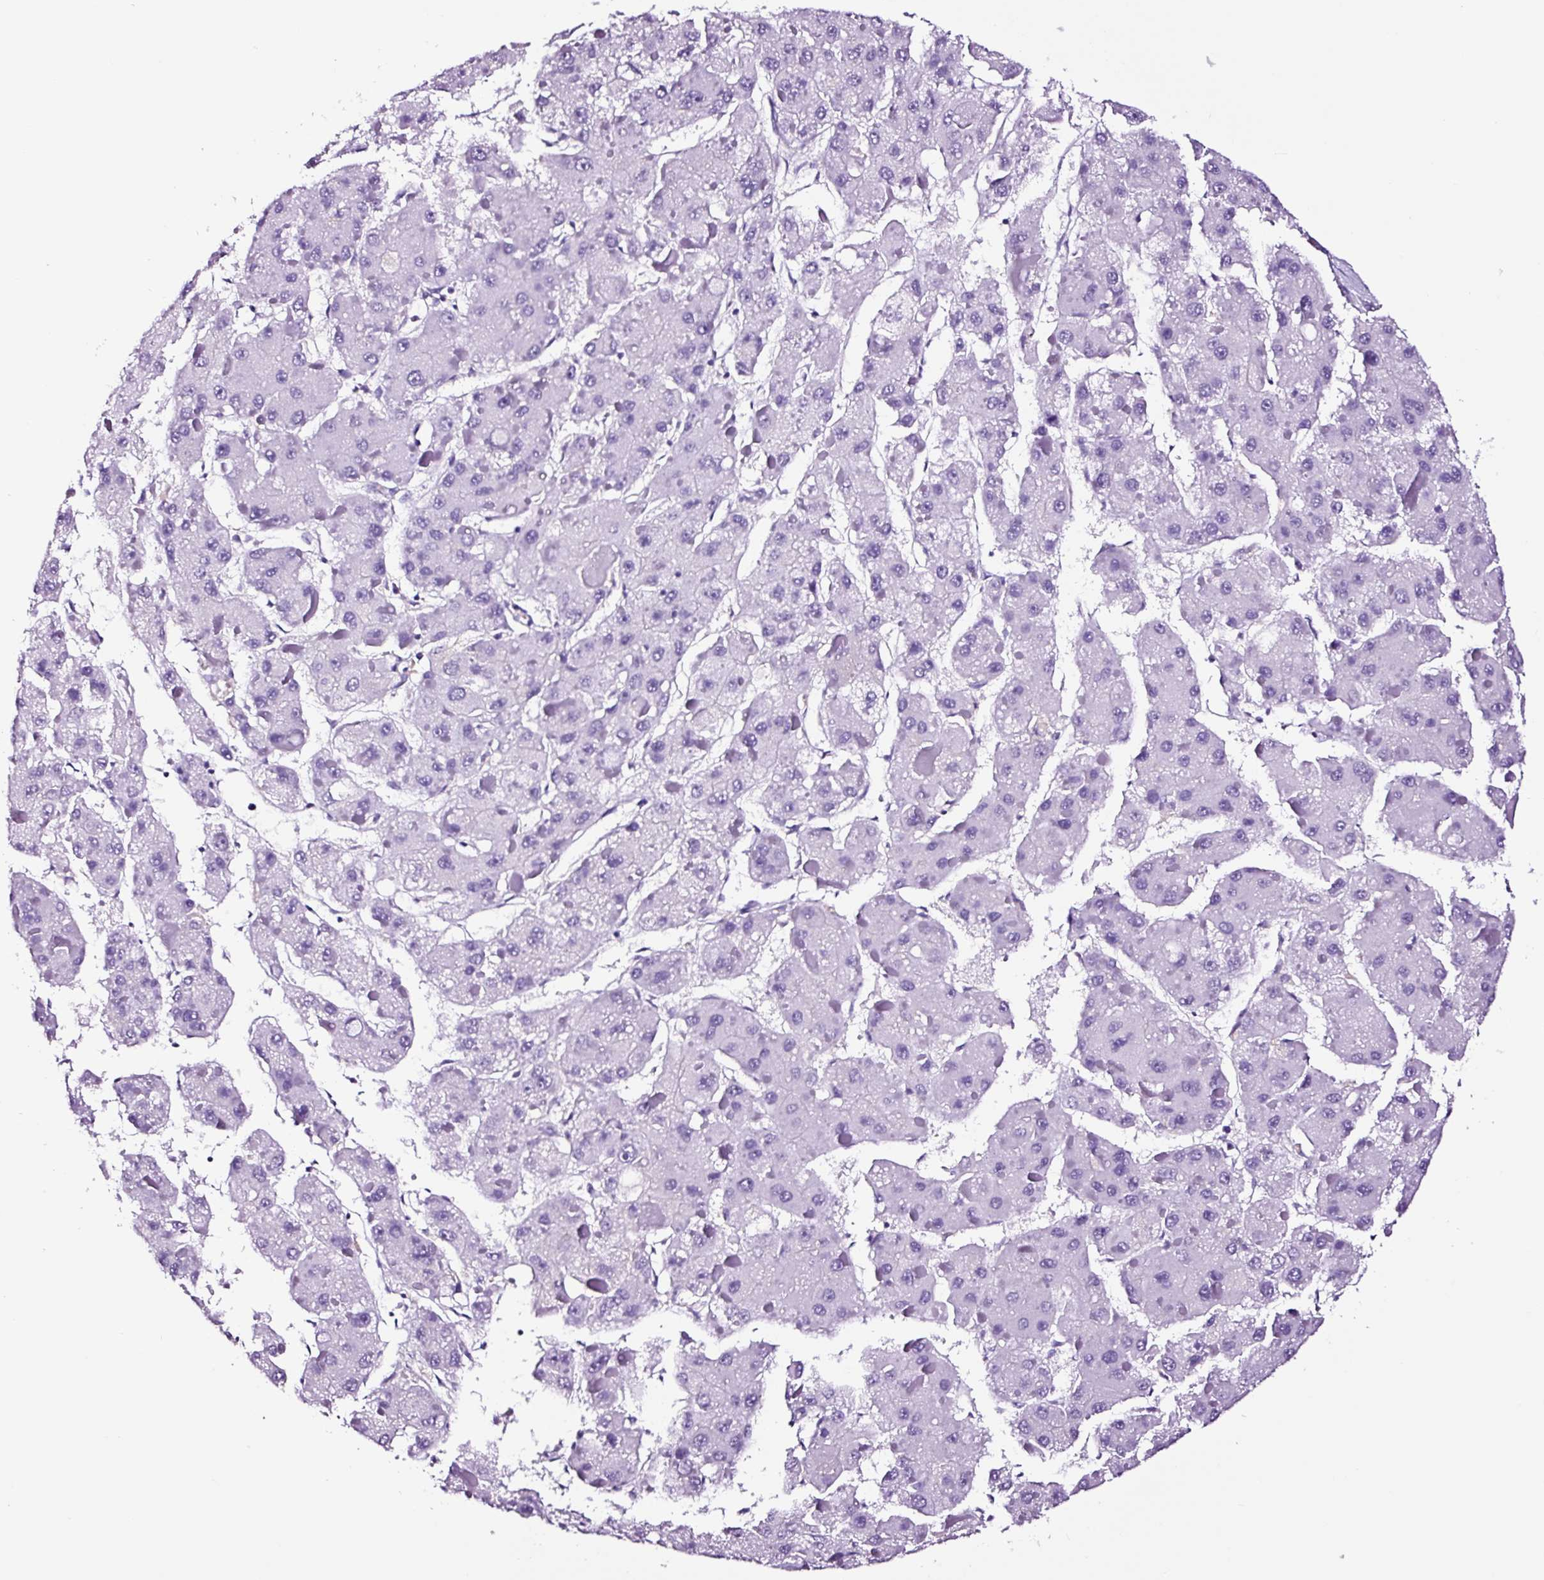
{"staining": {"intensity": "negative", "quantity": "none", "location": "none"}, "tissue": "liver cancer", "cell_type": "Tumor cells", "image_type": "cancer", "snomed": [{"axis": "morphology", "description": "Carcinoma, Hepatocellular, NOS"}, {"axis": "topography", "description": "Liver"}], "caption": "IHC histopathology image of human liver cancer stained for a protein (brown), which demonstrates no expression in tumor cells.", "gene": "FBXL7", "patient": {"sex": "female", "age": 73}}